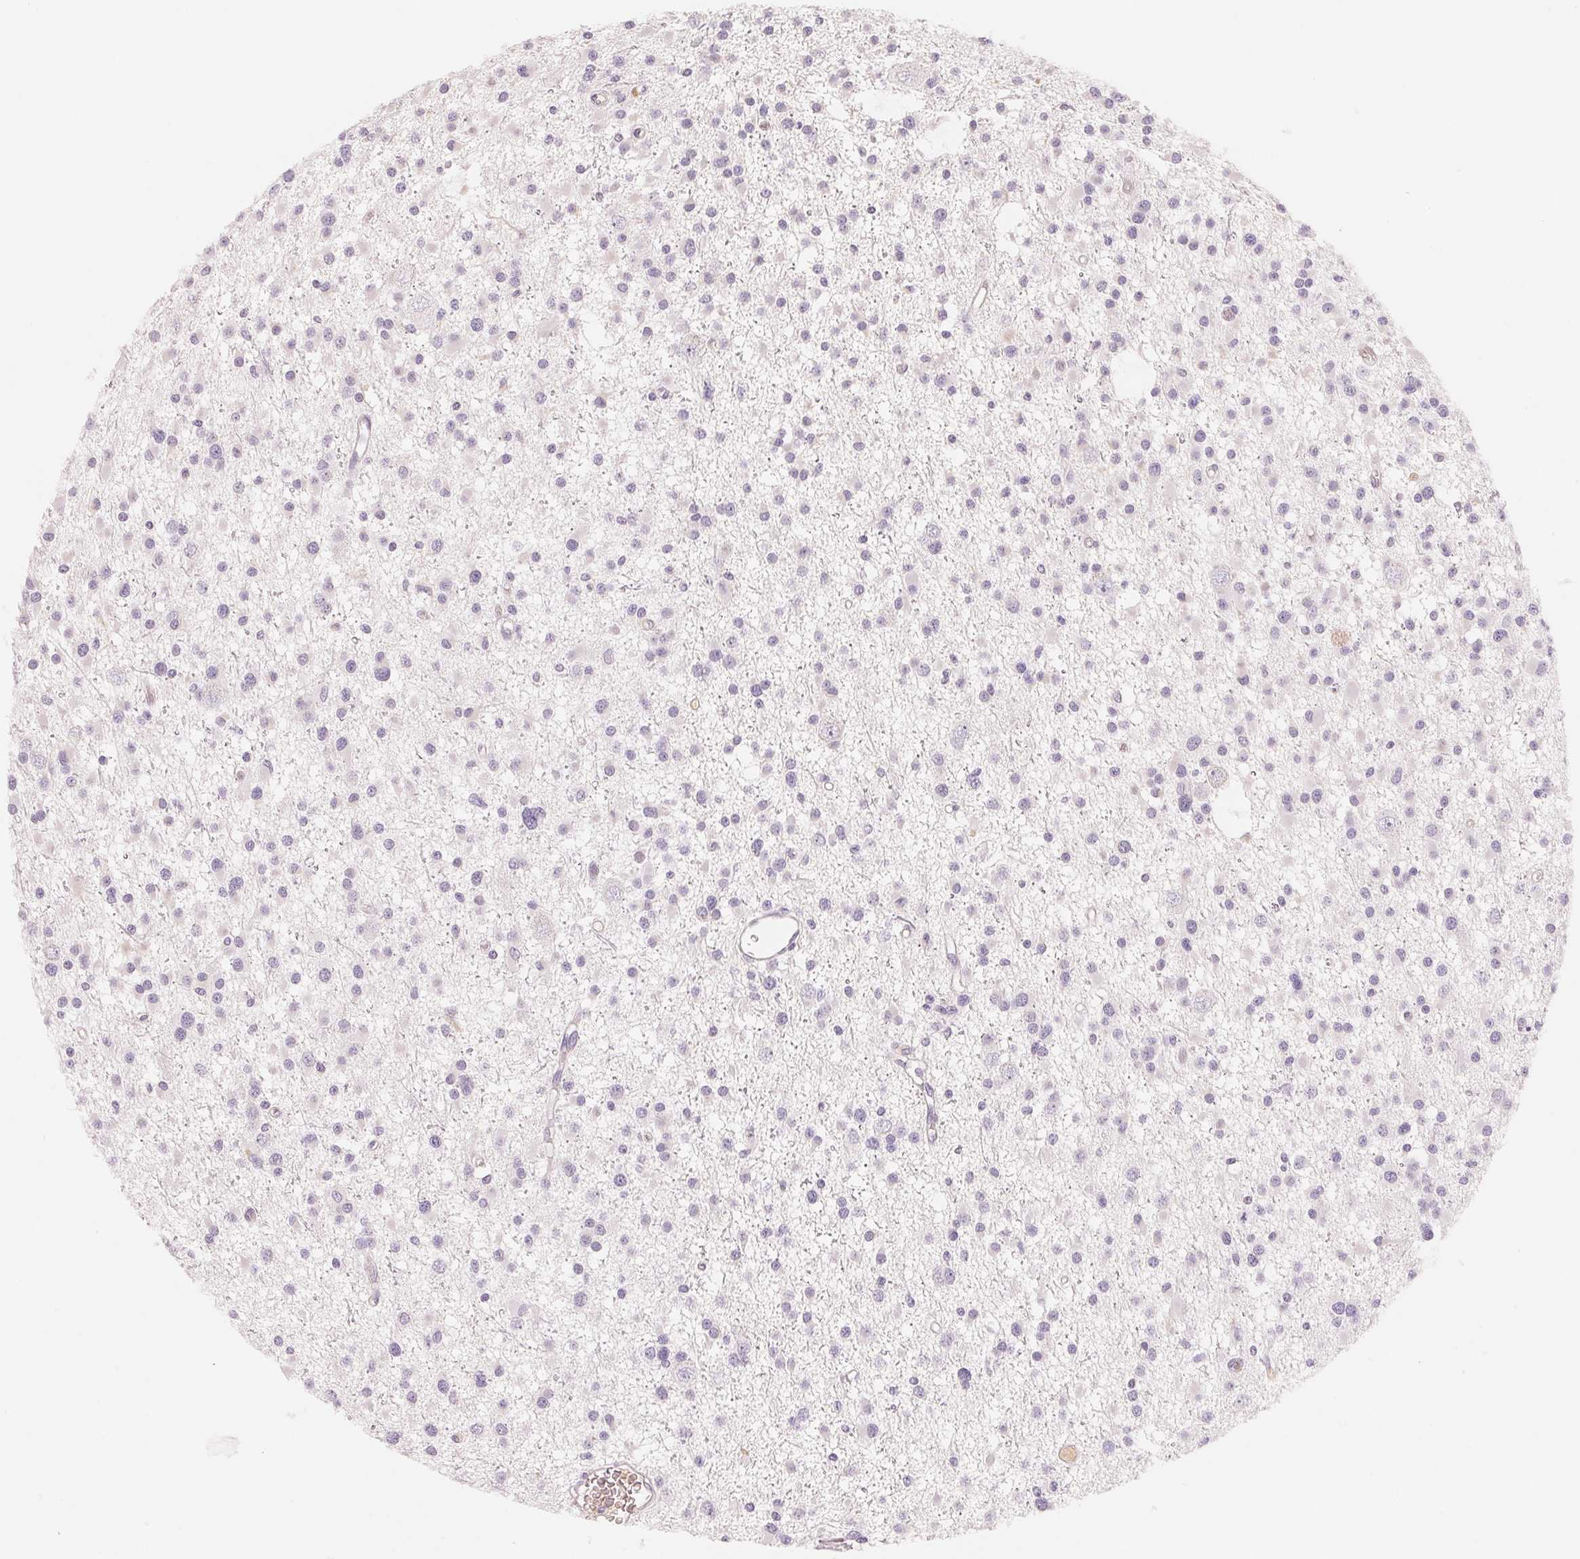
{"staining": {"intensity": "negative", "quantity": "none", "location": "none"}, "tissue": "glioma", "cell_type": "Tumor cells", "image_type": "cancer", "snomed": [{"axis": "morphology", "description": "Glioma, malignant, High grade"}, {"axis": "topography", "description": "Brain"}], "caption": "Immunohistochemical staining of human malignant glioma (high-grade) reveals no significant staining in tumor cells.", "gene": "CFHR2", "patient": {"sex": "male", "age": 54}}